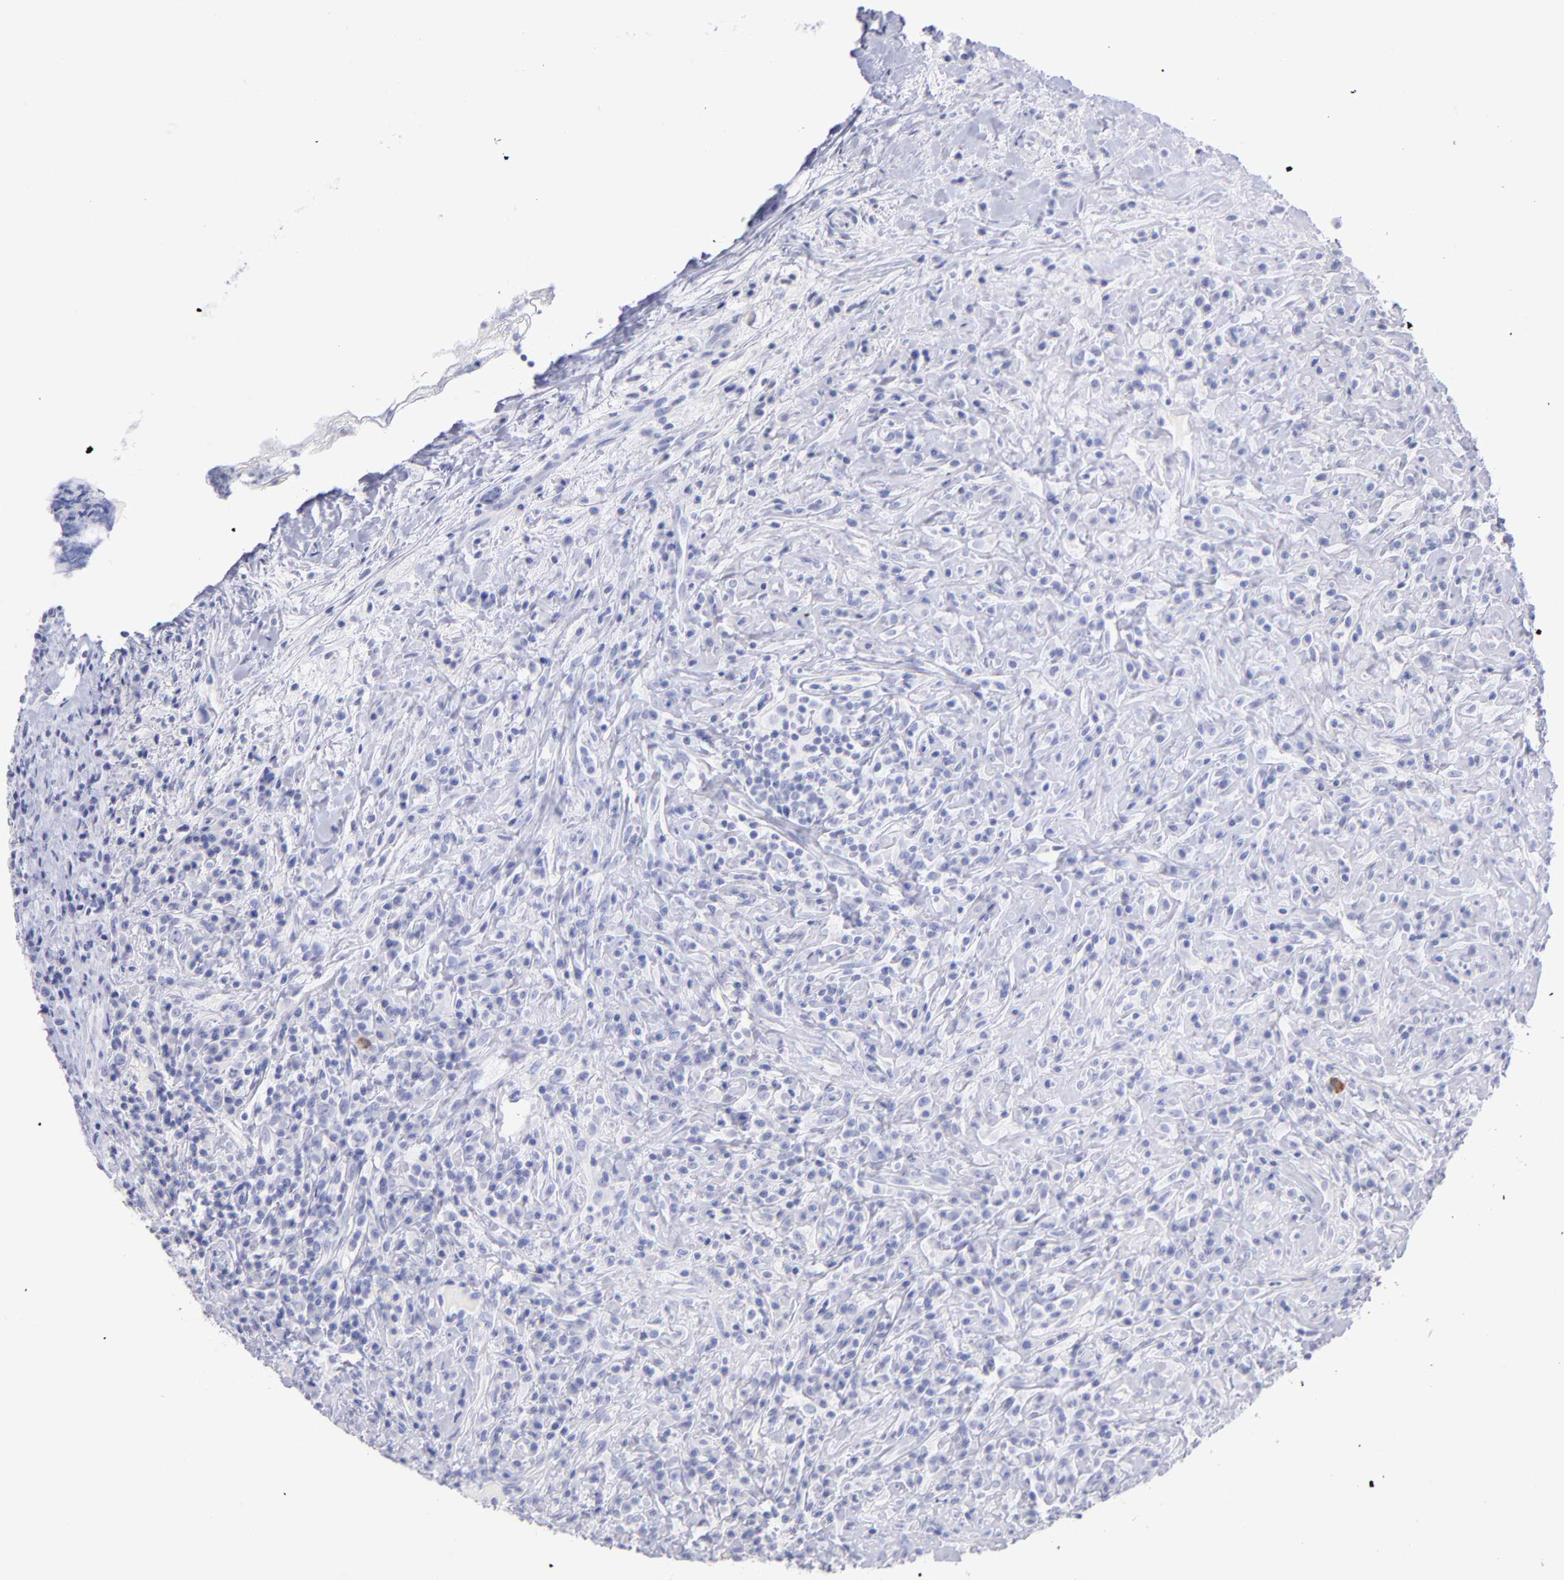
{"staining": {"intensity": "negative", "quantity": "none", "location": "none"}, "tissue": "lymphoma", "cell_type": "Tumor cells", "image_type": "cancer", "snomed": [{"axis": "morphology", "description": "Hodgkin's disease, NOS"}, {"axis": "topography", "description": "Lymph node"}], "caption": "Lymphoma was stained to show a protein in brown. There is no significant staining in tumor cells. The staining was performed using DAB to visualize the protein expression in brown, while the nuclei were stained in blue with hematoxylin (Magnification: 20x).", "gene": "SCGN", "patient": {"sex": "female", "age": 25}}